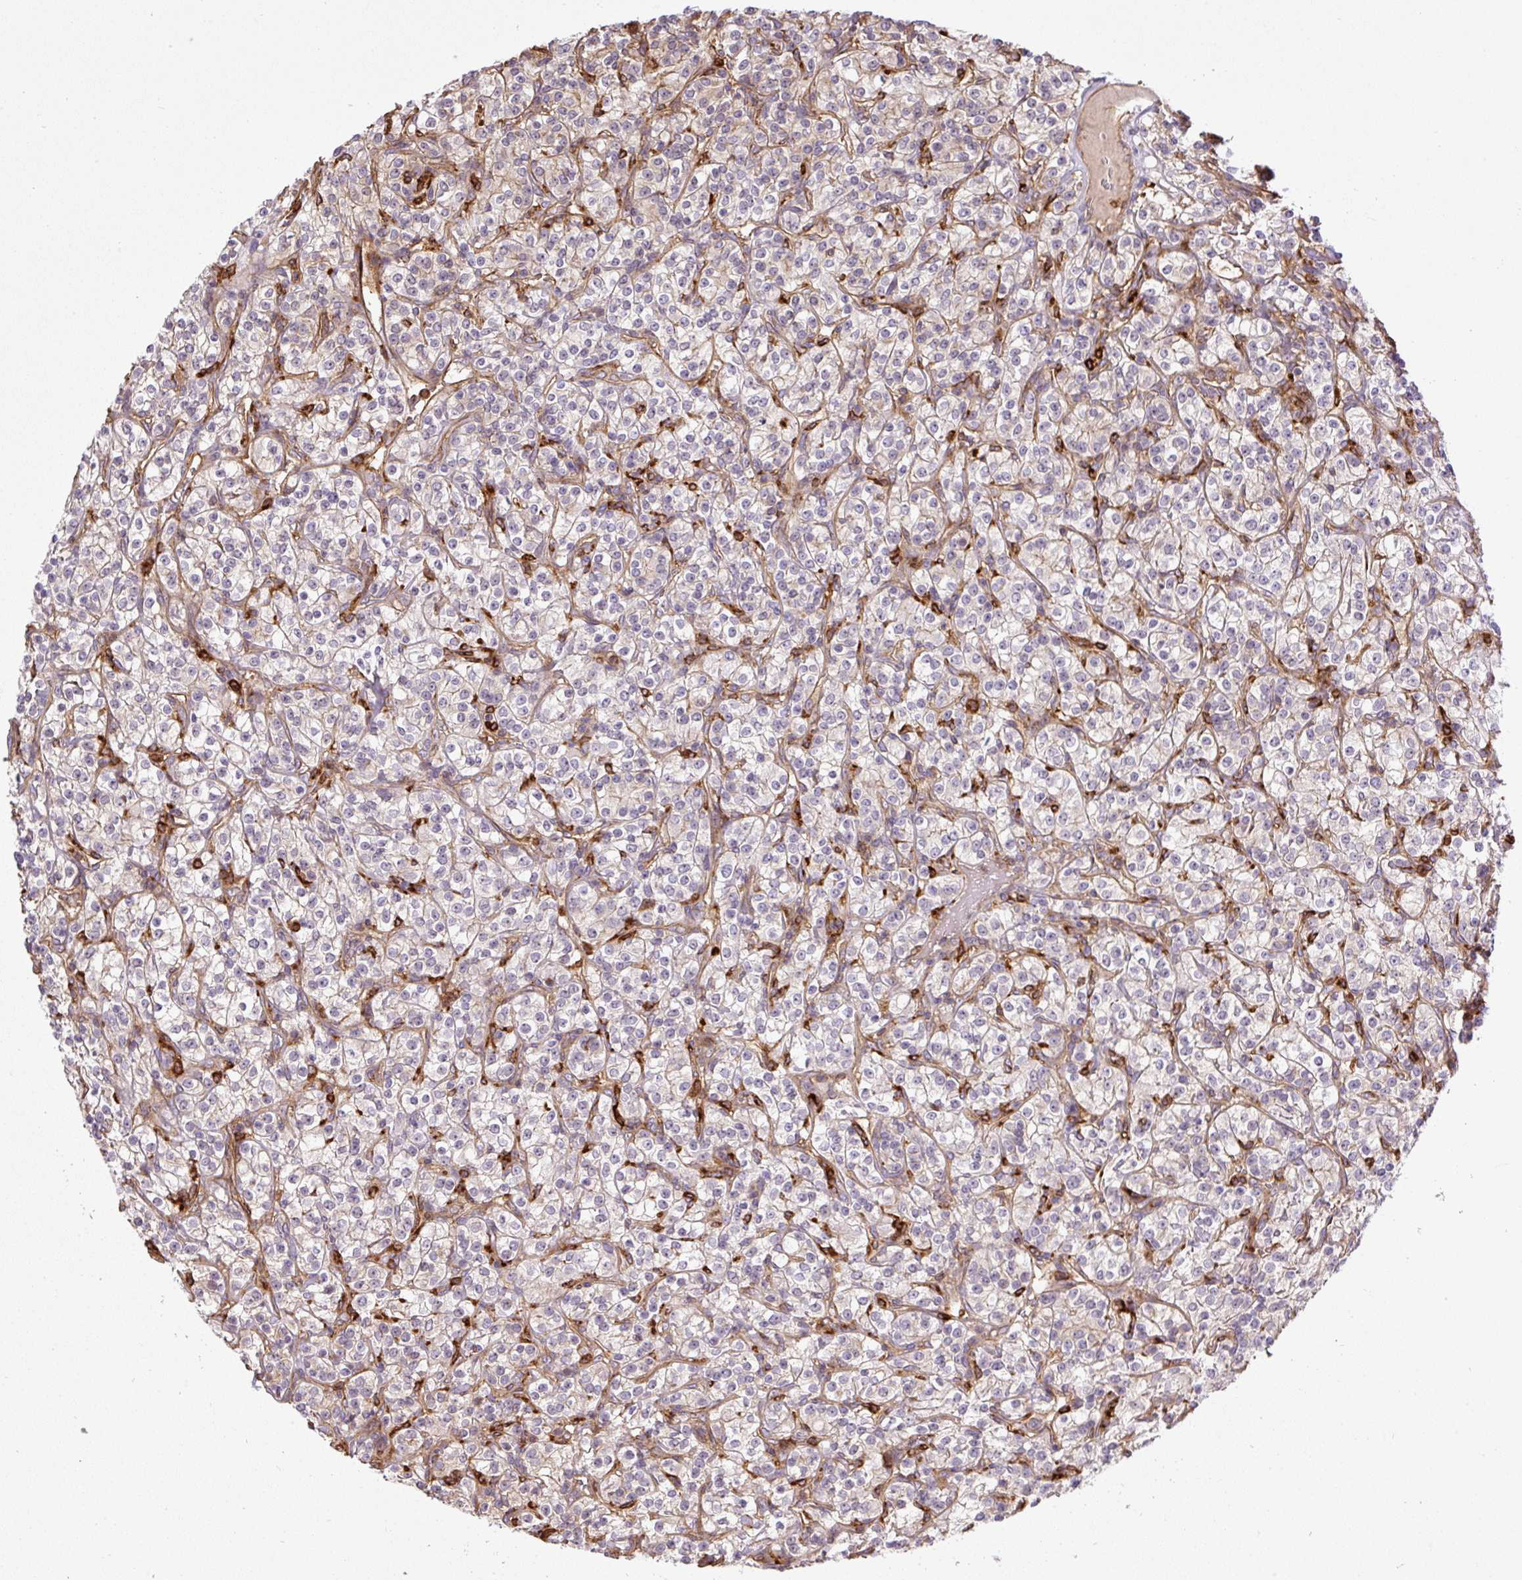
{"staining": {"intensity": "negative", "quantity": "none", "location": "none"}, "tissue": "renal cancer", "cell_type": "Tumor cells", "image_type": "cancer", "snomed": [{"axis": "morphology", "description": "Adenocarcinoma, NOS"}, {"axis": "topography", "description": "Kidney"}], "caption": "Image shows no significant protein staining in tumor cells of renal adenocarcinoma.", "gene": "B3GALT5", "patient": {"sex": "male", "age": 77}}